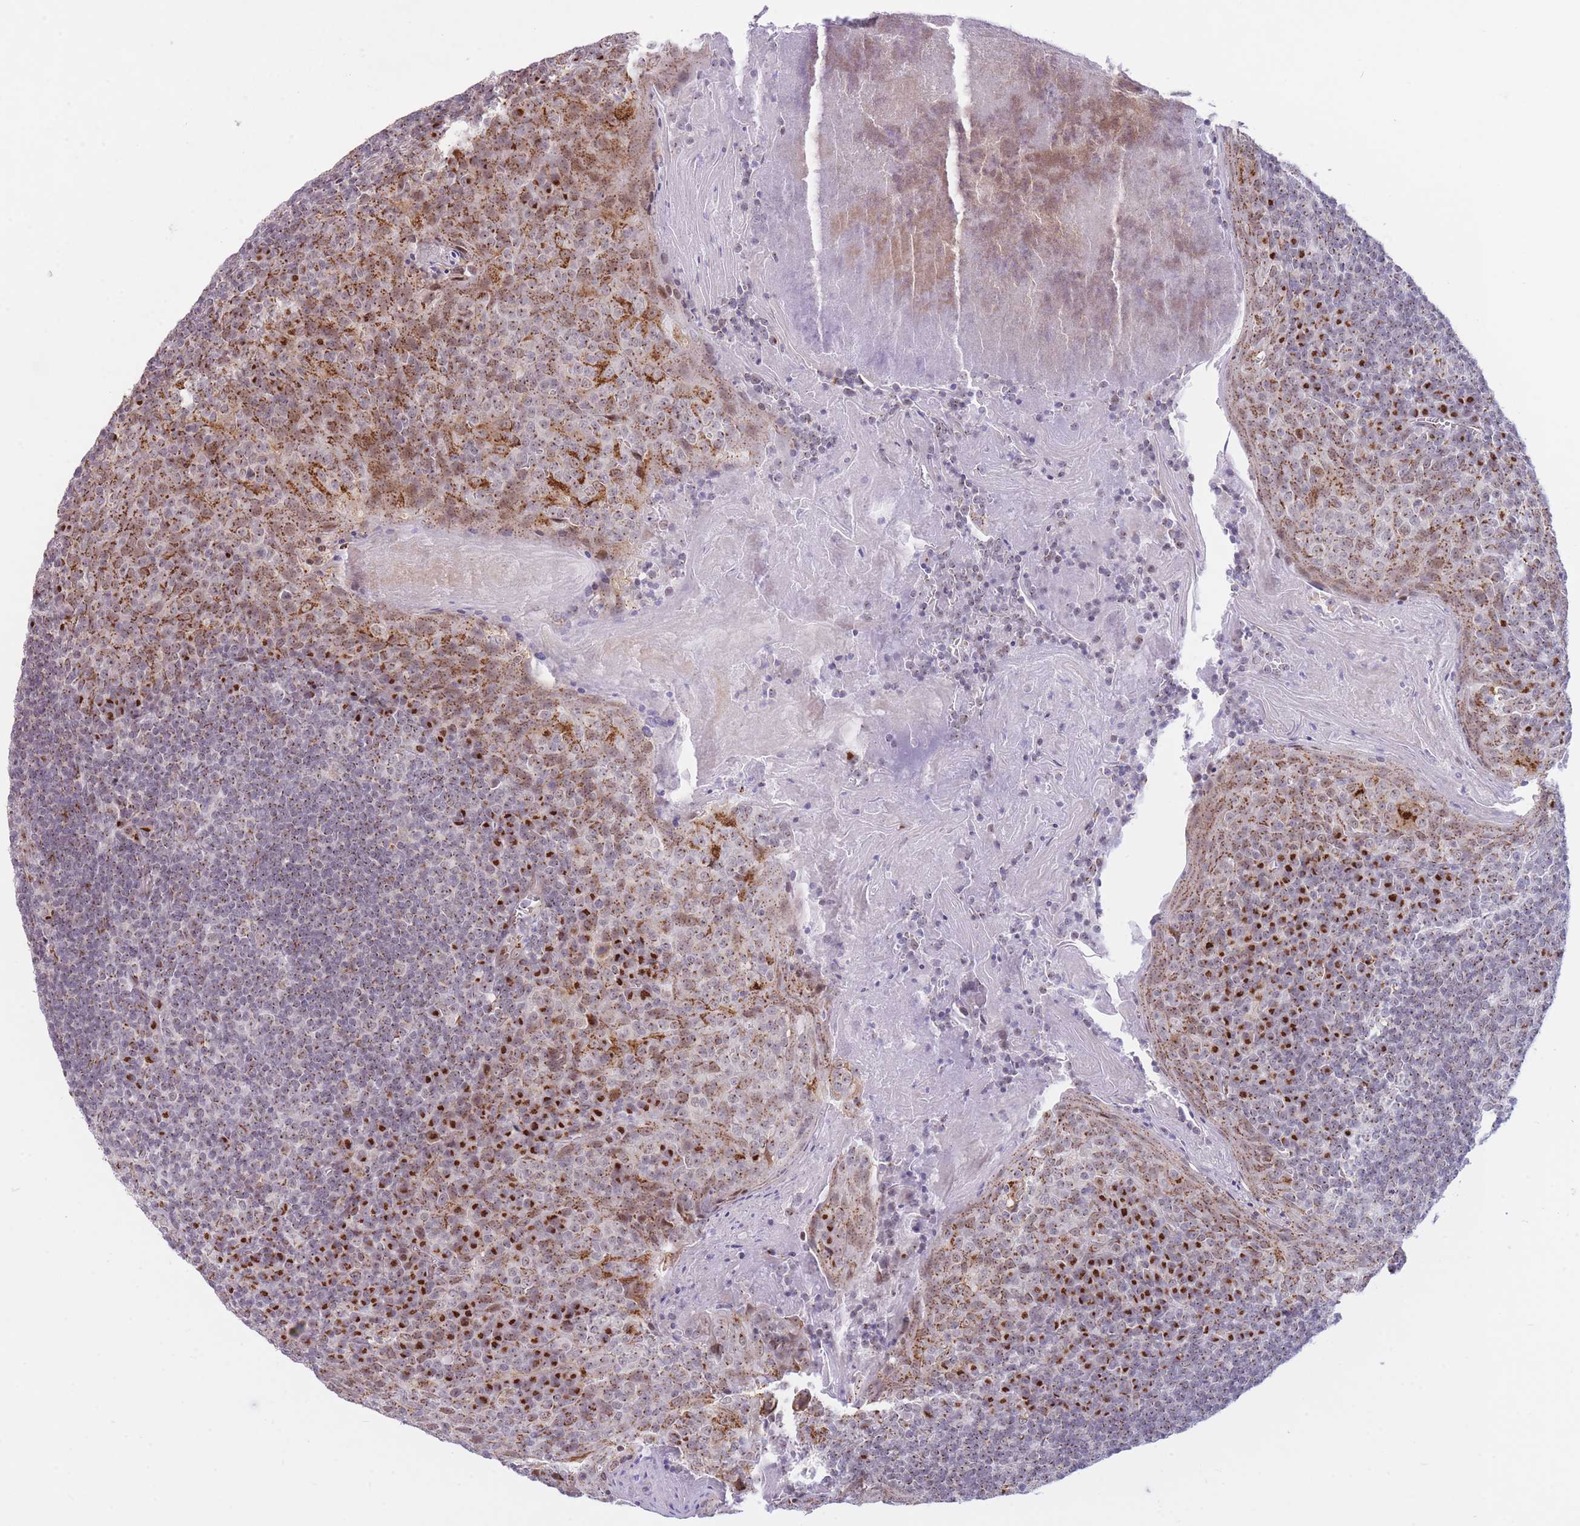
{"staining": {"intensity": "strong", "quantity": "25%-75%", "location": "cytoplasmic/membranous"}, "tissue": "tonsil", "cell_type": "Non-germinal center cells", "image_type": "normal", "snomed": [{"axis": "morphology", "description": "Normal tissue, NOS"}, {"axis": "topography", "description": "Tonsil"}], "caption": "Strong cytoplasmic/membranous positivity for a protein is appreciated in about 25%-75% of non-germinal center cells of benign tonsil using IHC.", "gene": "INO80C", "patient": {"sex": "male", "age": 27}}